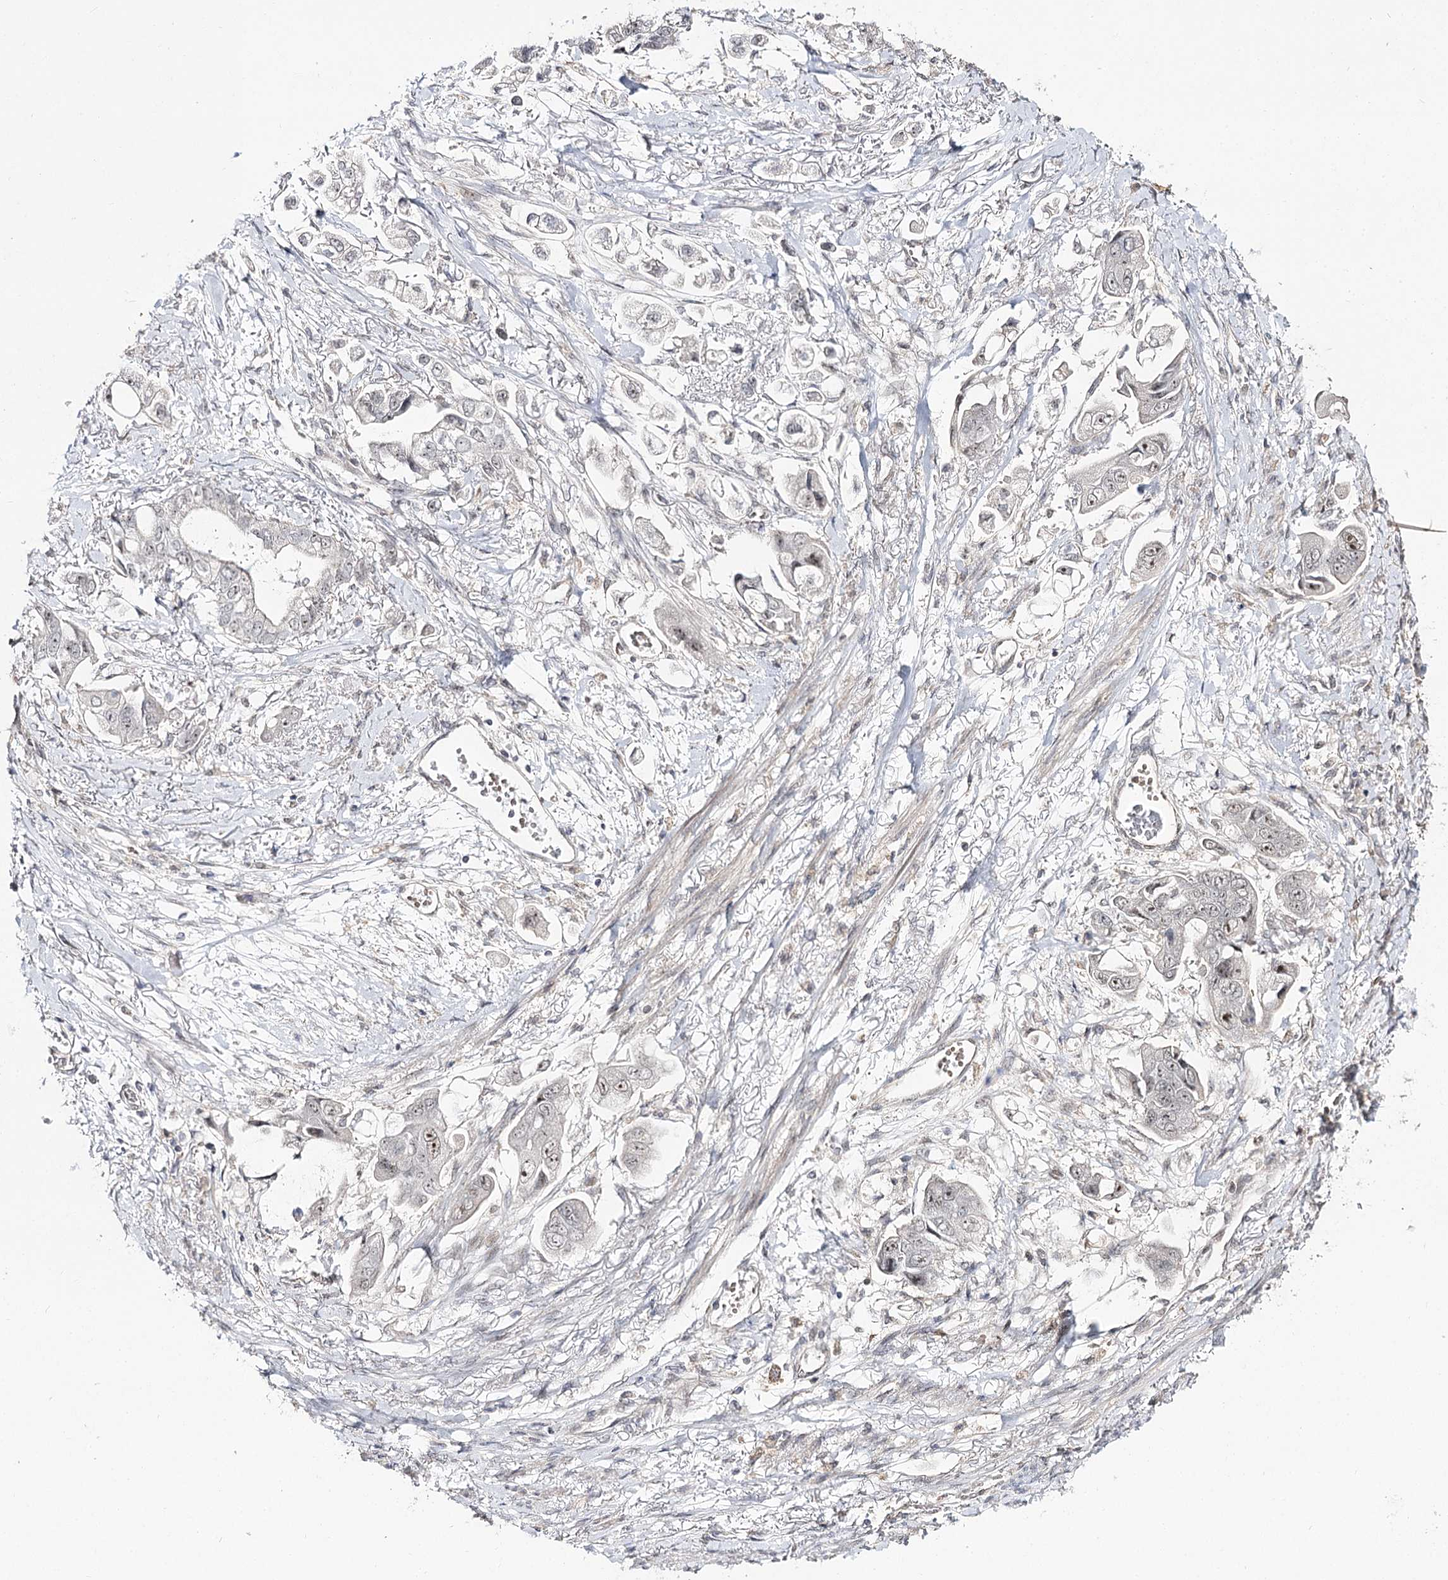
{"staining": {"intensity": "weak", "quantity": "<25%", "location": "nuclear"}, "tissue": "stomach cancer", "cell_type": "Tumor cells", "image_type": "cancer", "snomed": [{"axis": "morphology", "description": "Adenocarcinoma, NOS"}, {"axis": "topography", "description": "Stomach"}], "caption": "This image is of stomach cancer stained with IHC to label a protein in brown with the nuclei are counter-stained blue. There is no expression in tumor cells.", "gene": "RRP9", "patient": {"sex": "male", "age": 62}}